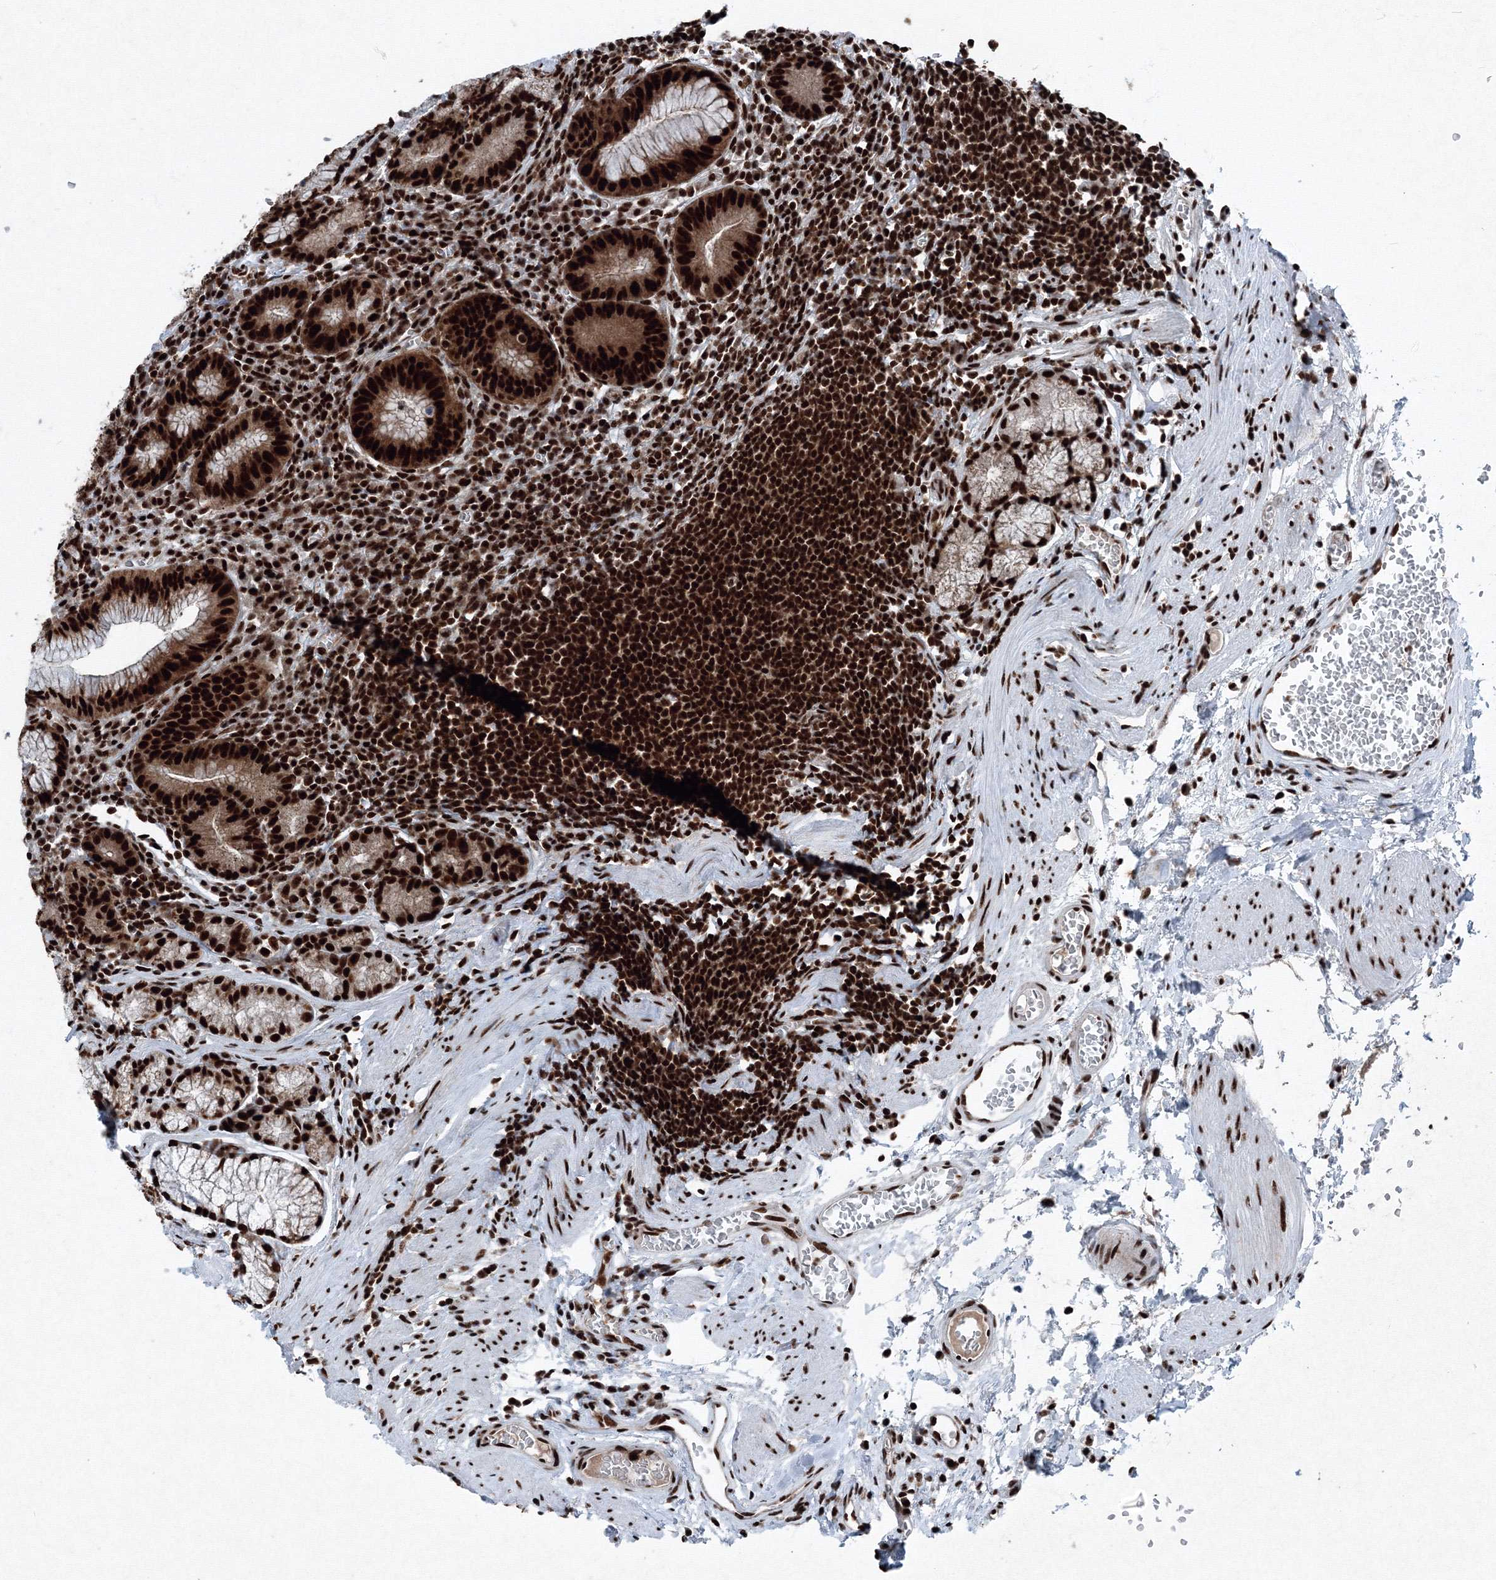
{"staining": {"intensity": "strong", "quantity": ">75%", "location": "nuclear"}, "tissue": "stomach", "cell_type": "Glandular cells", "image_type": "normal", "snomed": [{"axis": "morphology", "description": "Normal tissue, NOS"}, {"axis": "topography", "description": "Stomach"}], "caption": "This histopathology image demonstrates immunohistochemistry (IHC) staining of unremarkable human stomach, with high strong nuclear positivity in approximately >75% of glandular cells.", "gene": "SNRPC", "patient": {"sex": "male", "age": 55}}